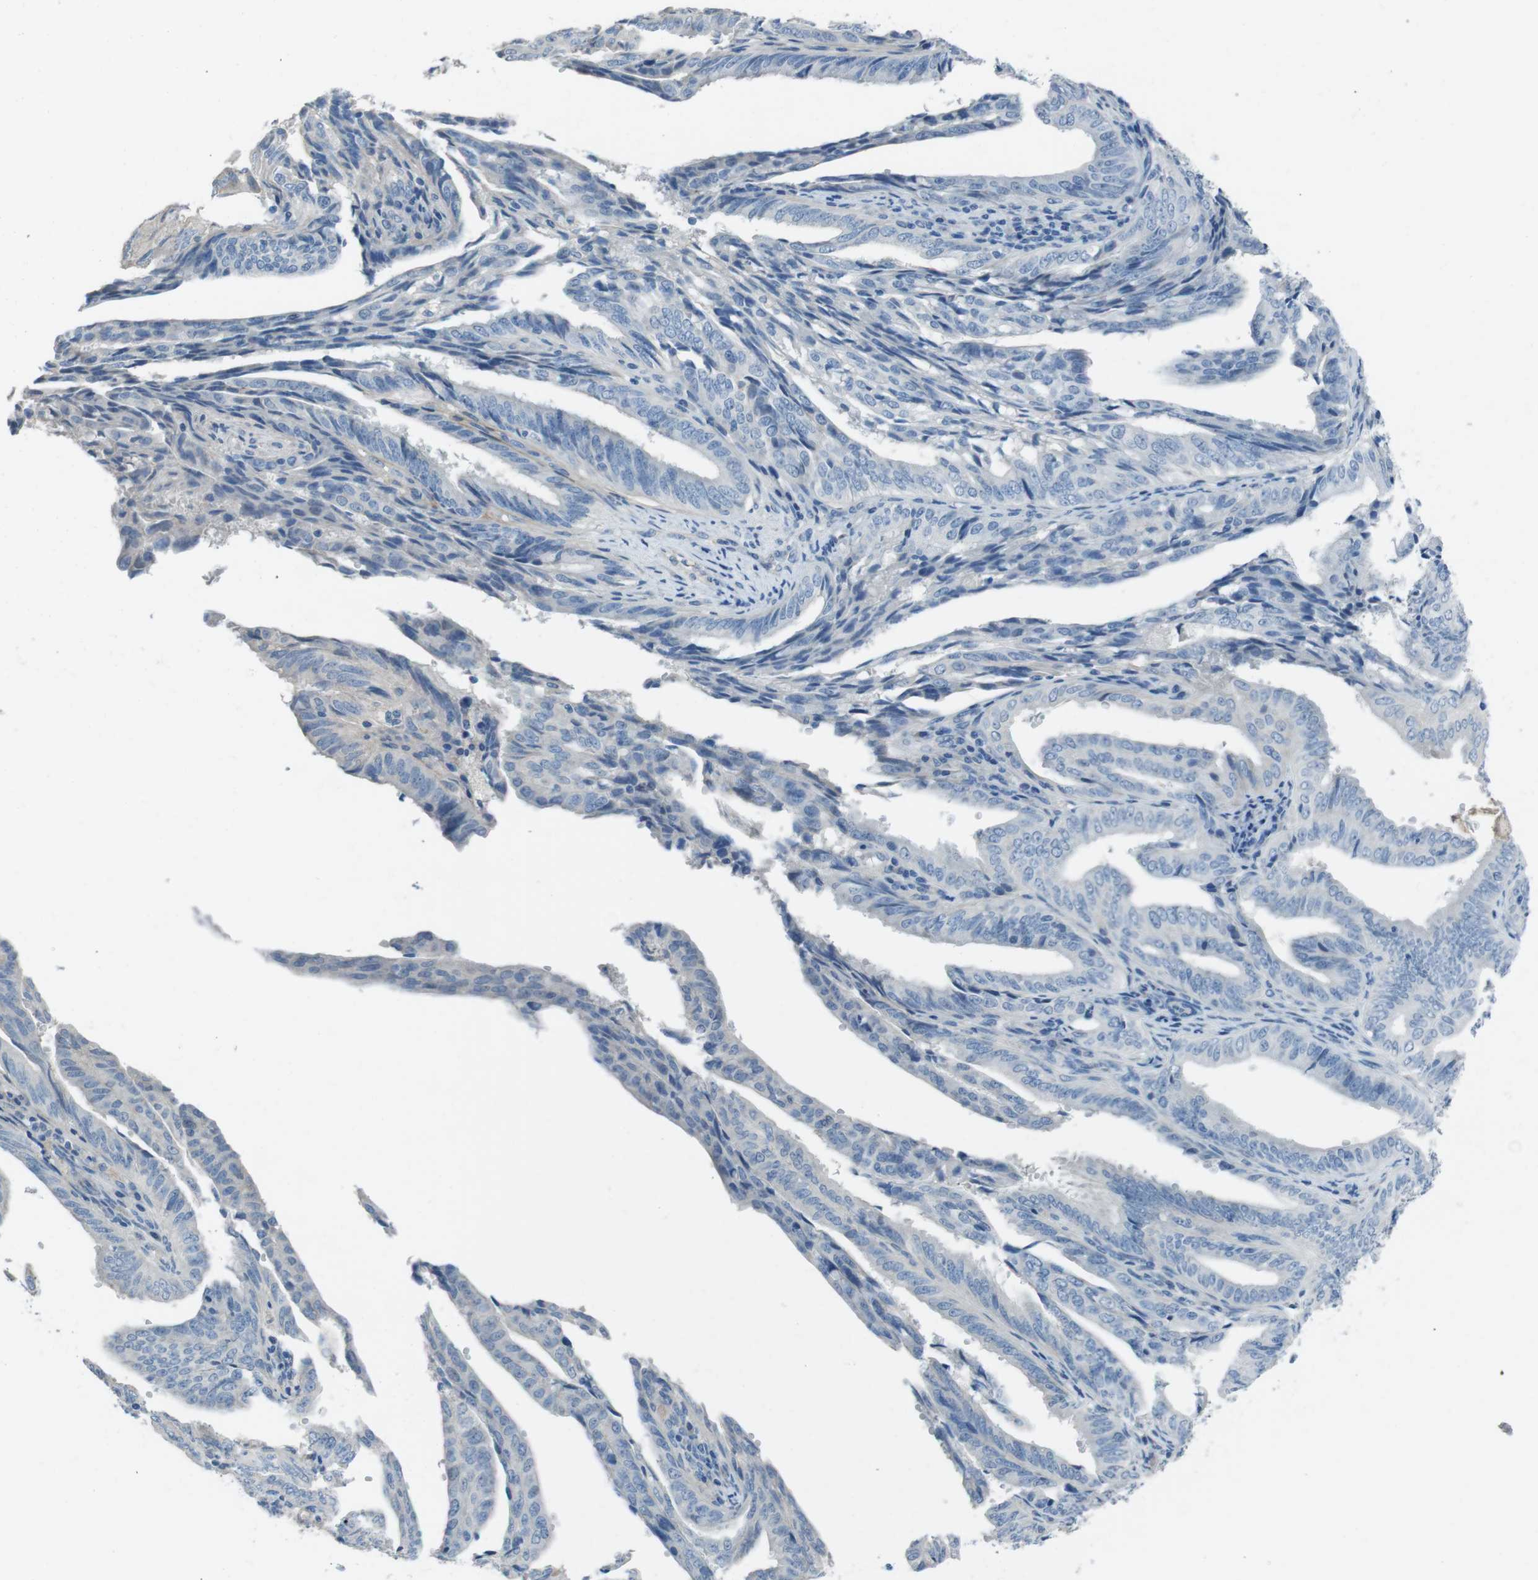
{"staining": {"intensity": "negative", "quantity": "none", "location": "none"}, "tissue": "endometrial cancer", "cell_type": "Tumor cells", "image_type": "cancer", "snomed": [{"axis": "morphology", "description": "Adenocarcinoma, NOS"}, {"axis": "topography", "description": "Endometrium"}], "caption": "Immunohistochemistry photomicrograph of human endometrial adenocarcinoma stained for a protein (brown), which exhibits no expression in tumor cells.", "gene": "CYP2C8", "patient": {"sex": "female", "age": 58}}